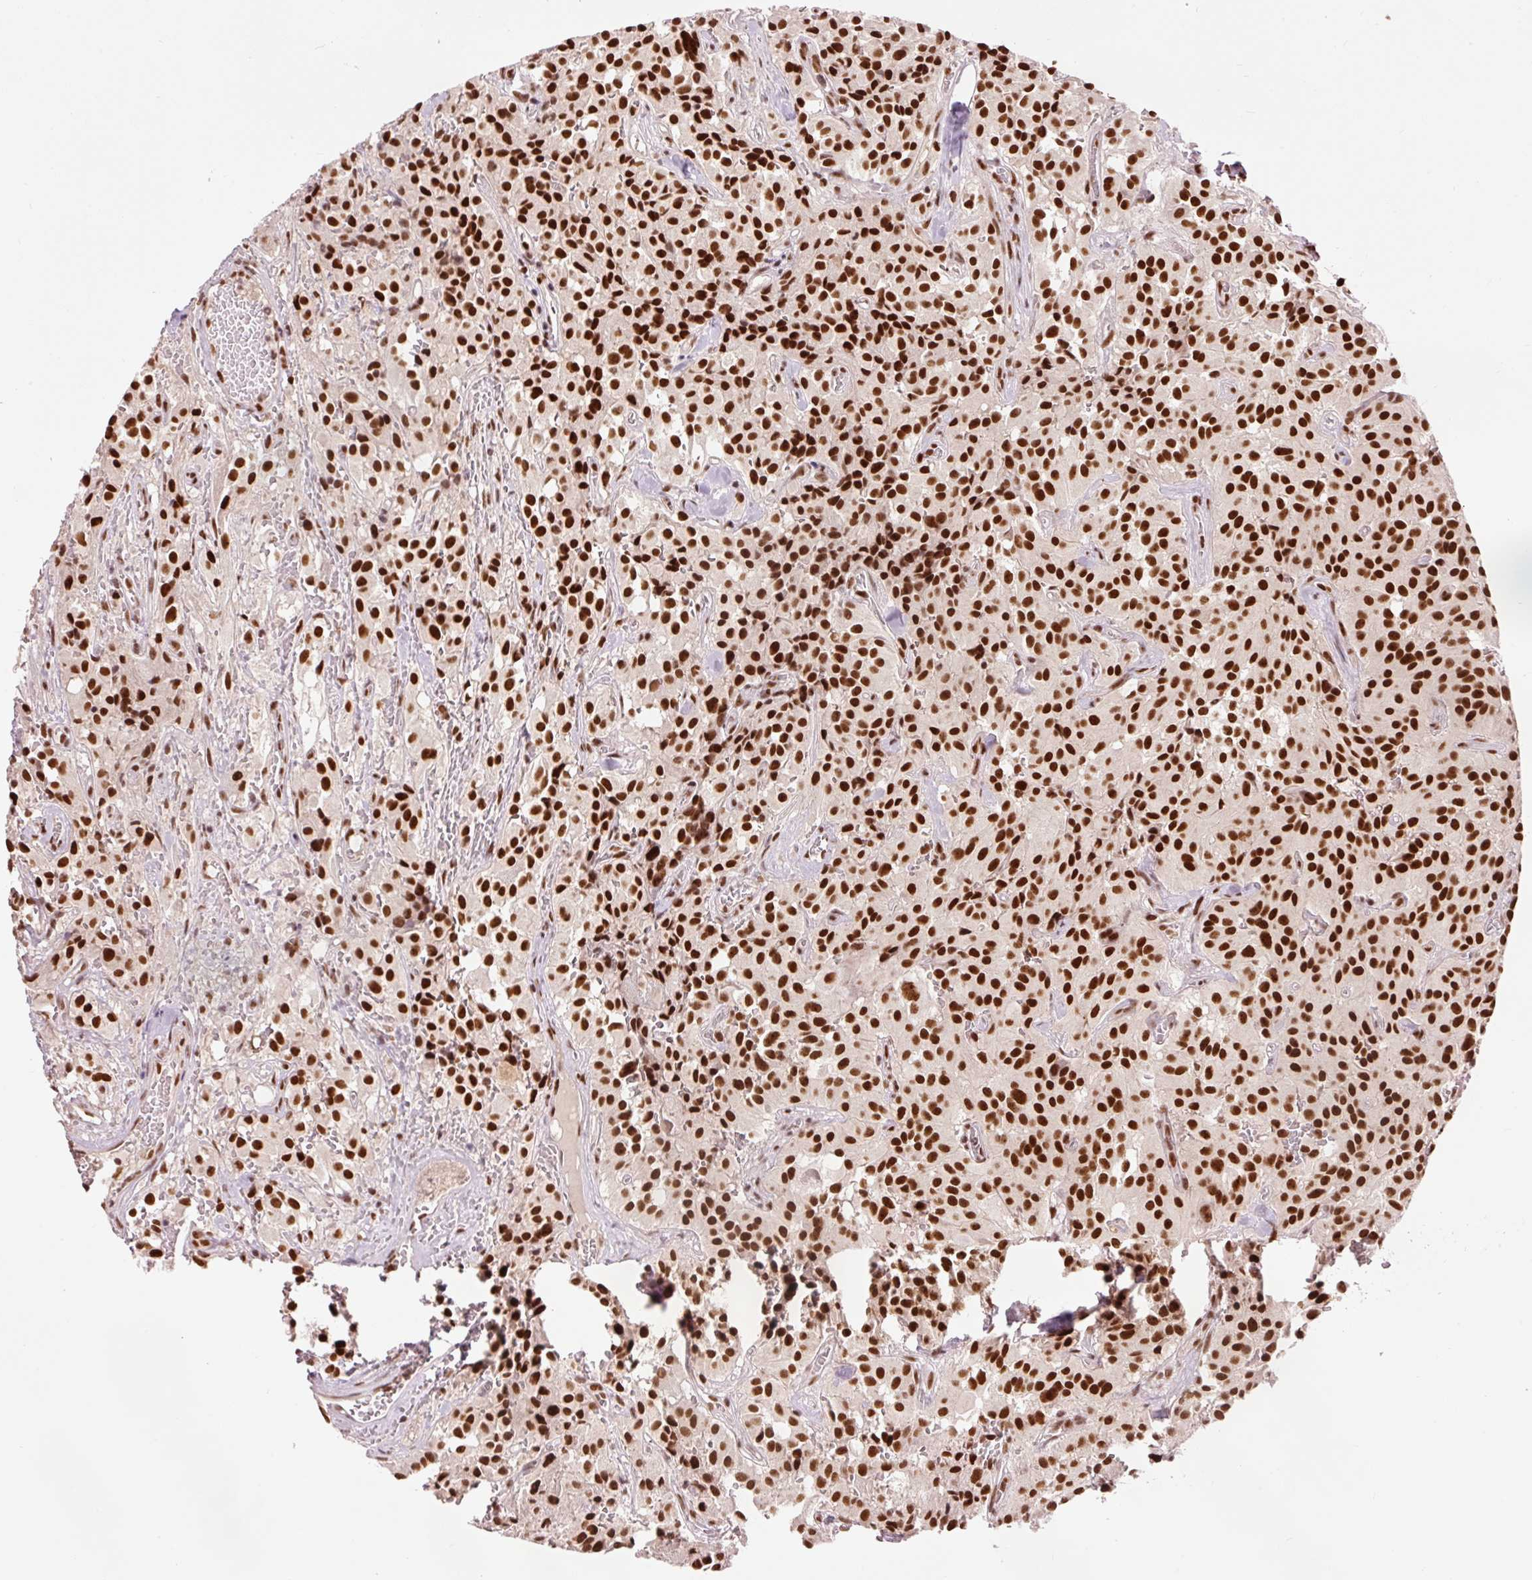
{"staining": {"intensity": "strong", "quantity": ">75%", "location": "nuclear"}, "tissue": "glioma", "cell_type": "Tumor cells", "image_type": "cancer", "snomed": [{"axis": "morphology", "description": "Glioma, malignant, Low grade"}, {"axis": "topography", "description": "Brain"}], "caption": "DAB immunohistochemical staining of low-grade glioma (malignant) reveals strong nuclear protein staining in approximately >75% of tumor cells. Using DAB (3,3'-diaminobenzidine) (brown) and hematoxylin (blue) stains, captured at high magnification using brightfield microscopy.", "gene": "ZBTB44", "patient": {"sex": "male", "age": 42}}